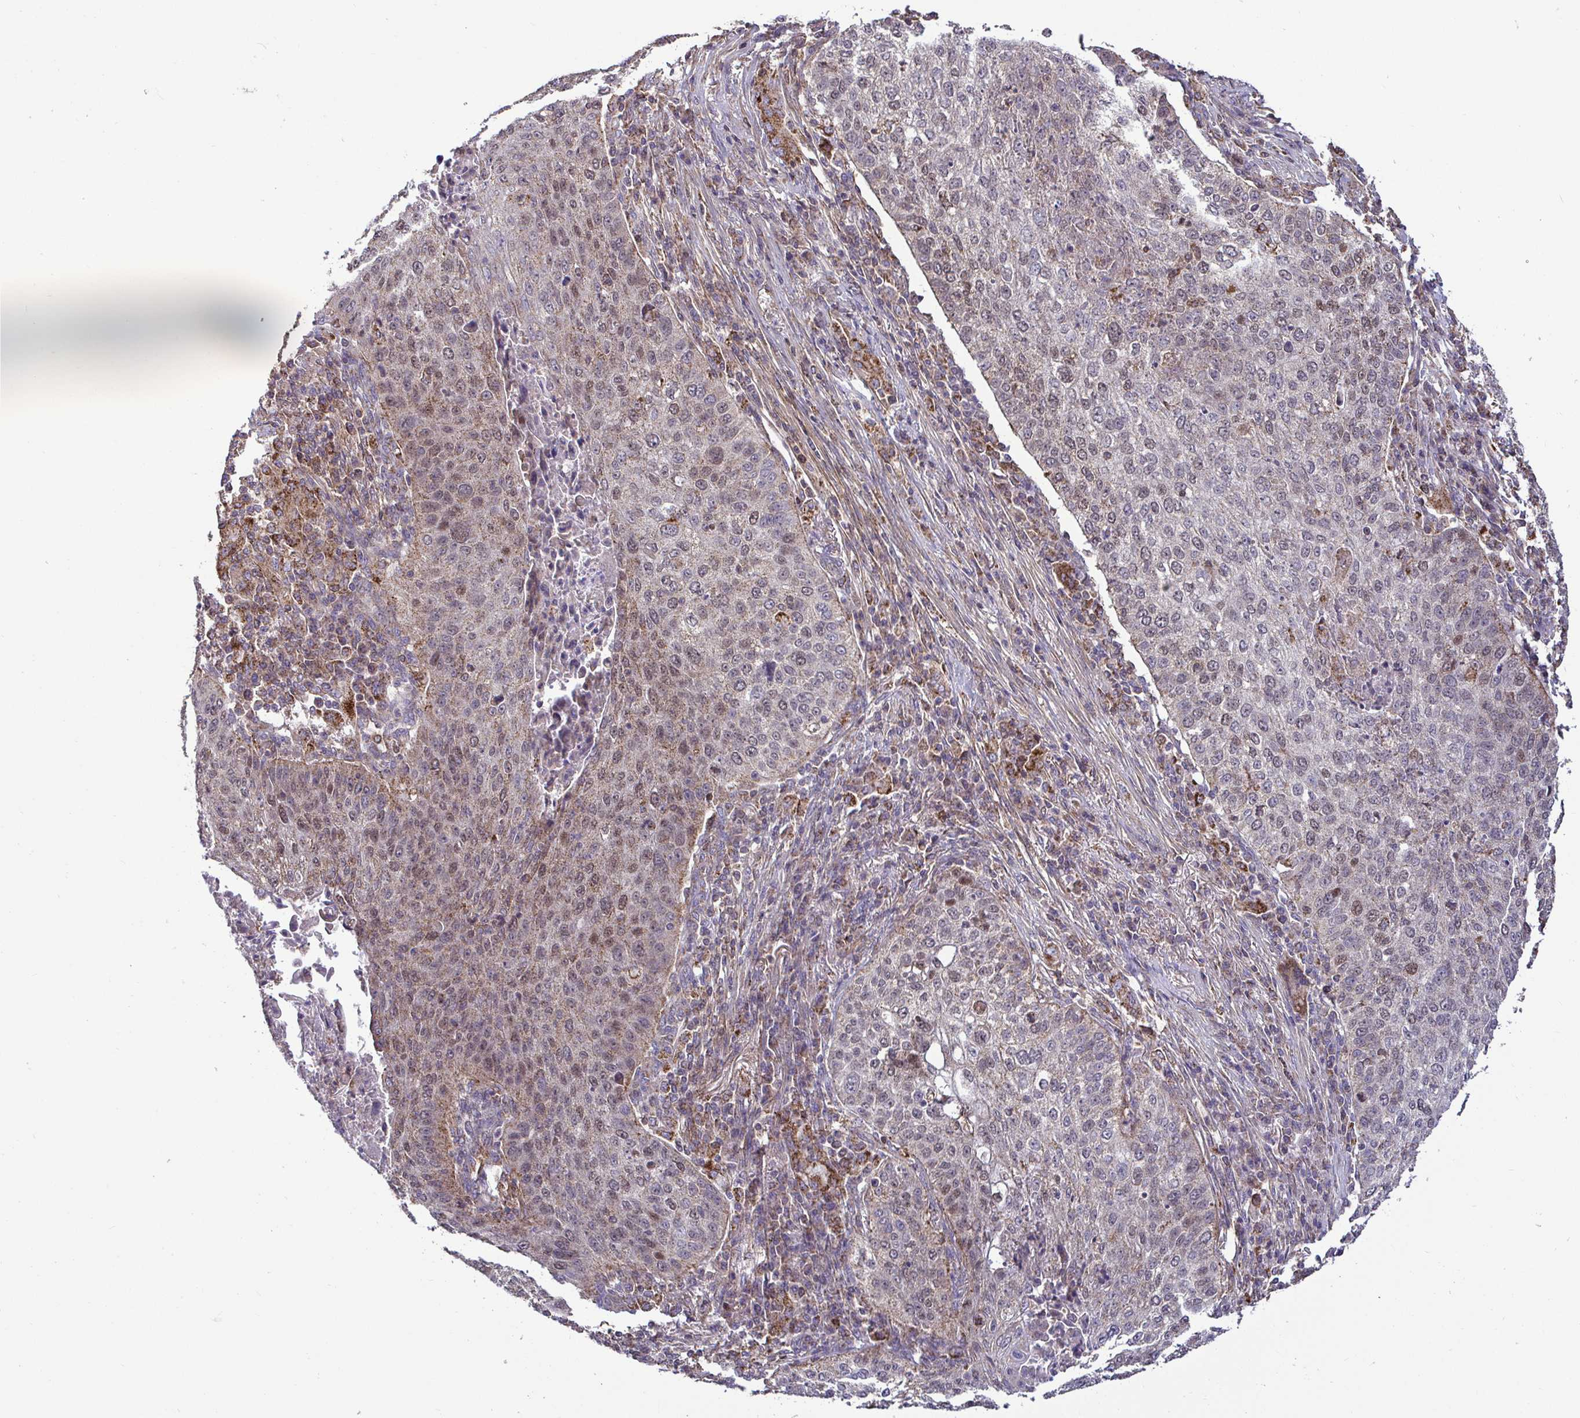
{"staining": {"intensity": "moderate", "quantity": "25%-75%", "location": "cytoplasmic/membranous,nuclear"}, "tissue": "lung cancer", "cell_type": "Tumor cells", "image_type": "cancer", "snomed": [{"axis": "morphology", "description": "Squamous cell carcinoma, NOS"}, {"axis": "topography", "description": "Lung"}], "caption": "About 25%-75% of tumor cells in lung cancer demonstrate moderate cytoplasmic/membranous and nuclear protein staining as visualized by brown immunohistochemical staining.", "gene": "SPRY1", "patient": {"sex": "male", "age": 63}}